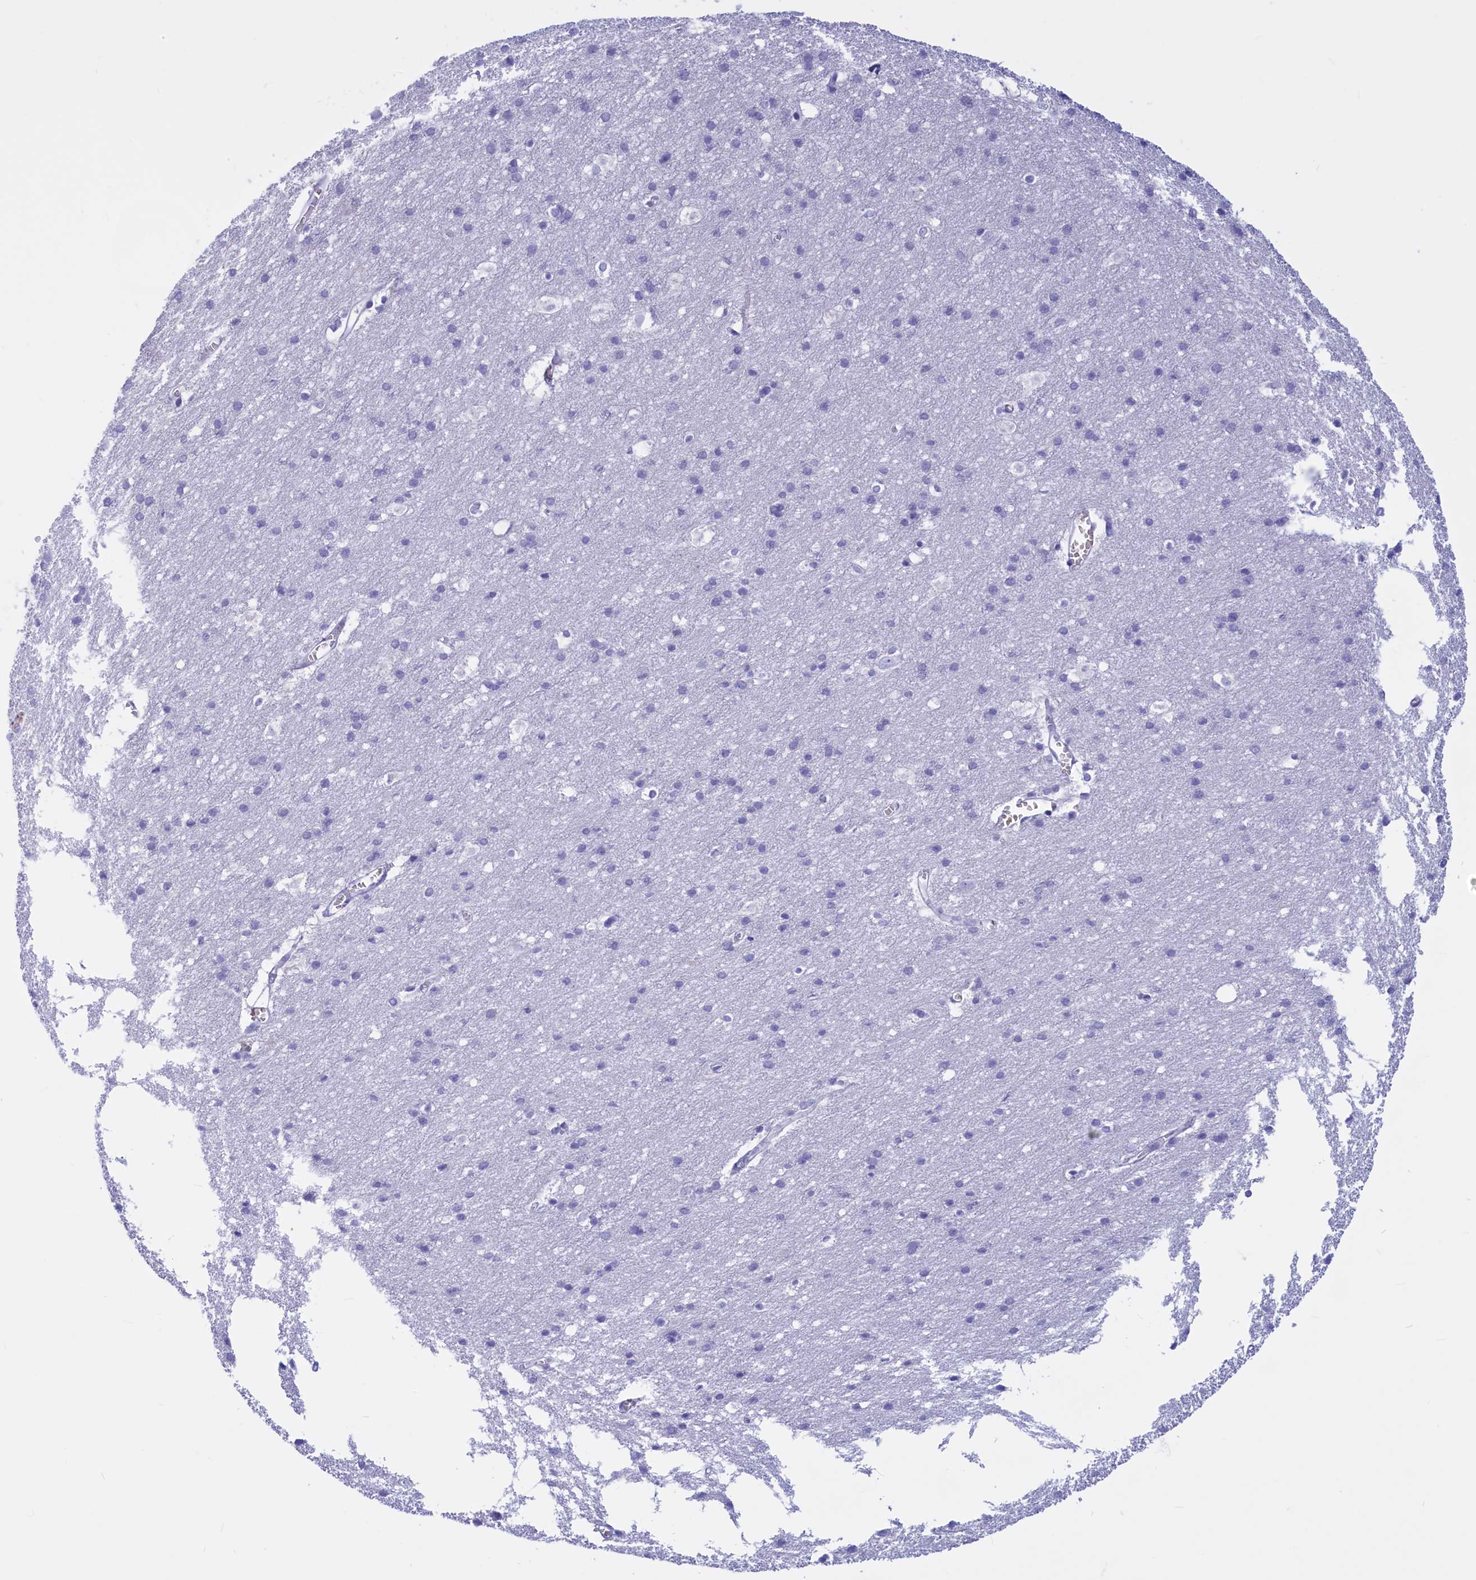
{"staining": {"intensity": "negative", "quantity": "none", "location": "none"}, "tissue": "cerebral cortex", "cell_type": "Endothelial cells", "image_type": "normal", "snomed": [{"axis": "morphology", "description": "Normal tissue, NOS"}, {"axis": "topography", "description": "Cerebral cortex"}], "caption": "An image of cerebral cortex stained for a protein displays no brown staining in endothelial cells.", "gene": "GAPDHS", "patient": {"sex": "male", "age": 54}}